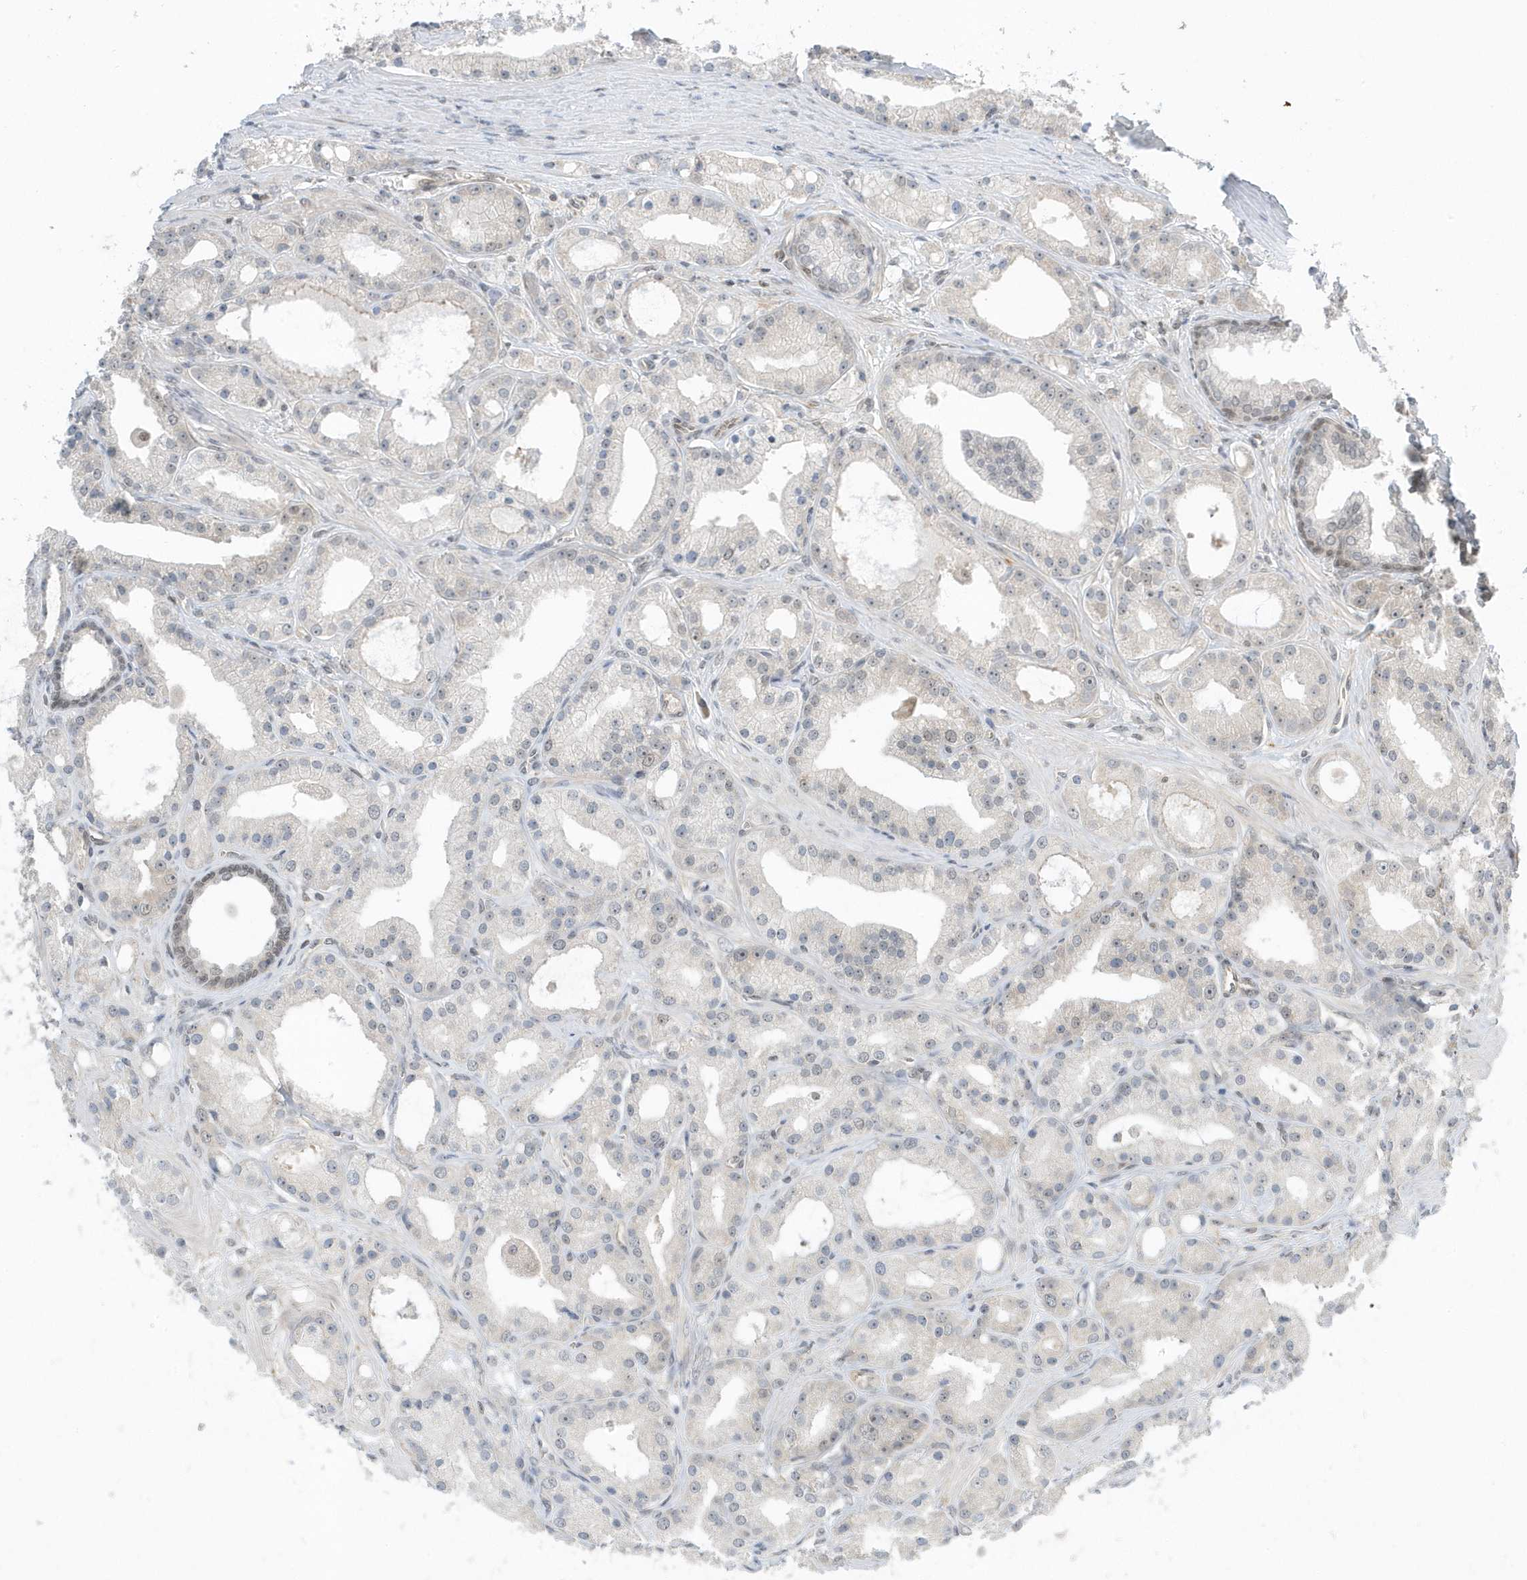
{"staining": {"intensity": "negative", "quantity": "none", "location": "none"}, "tissue": "prostate cancer", "cell_type": "Tumor cells", "image_type": "cancer", "snomed": [{"axis": "morphology", "description": "Adenocarcinoma, Low grade"}, {"axis": "topography", "description": "Prostate"}], "caption": "IHC of prostate adenocarcinoma (low-grade) exhibits no expression in tumor cells. (Brightfield microscopy of DAB (3,3'-diaminobenzidine) immunohistochemistry at high magnification).", "gene": "ZNF740", "patient": {"sex": "male", "age": 67}}